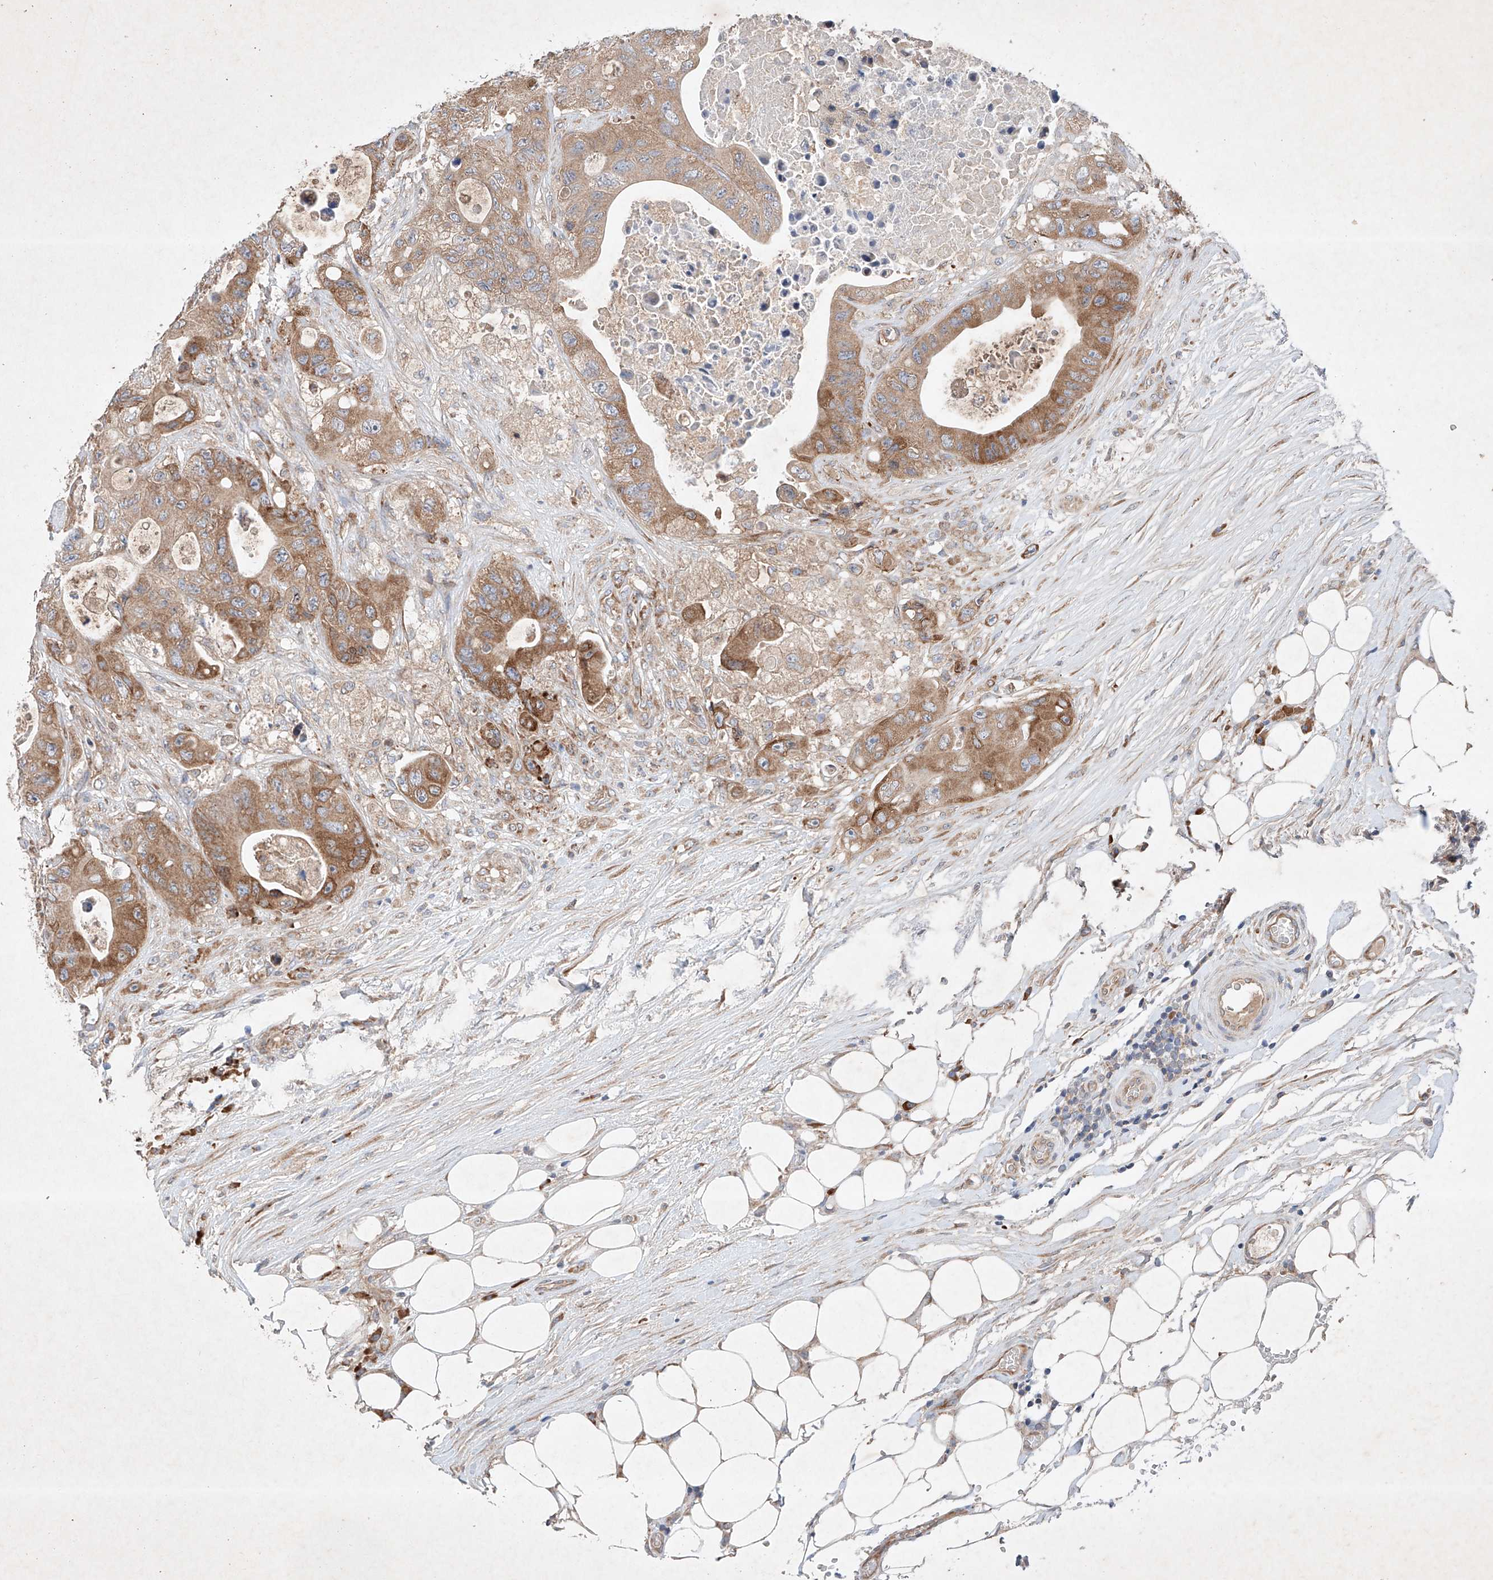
{"staining": {"intensity": "moderate", "quantity": ">75%", "location": "cytoplasmic/membranous"}, "tissue": "colorectal cancer", "cell_type": "Tumor cells", "image_type": "cancer", "snomed": [{"axis": "morphology", "description": "Adenocarcinoma, NOS"}, {"axis": "topography", "description": "Colon"}], "caption": "Immunohistochemistry (DAB) staining of human colorectal cancer (adenocarcinoma) demonstrates moderate cytoplasmic/membranous protein staining in about >75% of tumor cells.", "gene": "FASTK", "patient": {"sex": "female", "age": 46}}